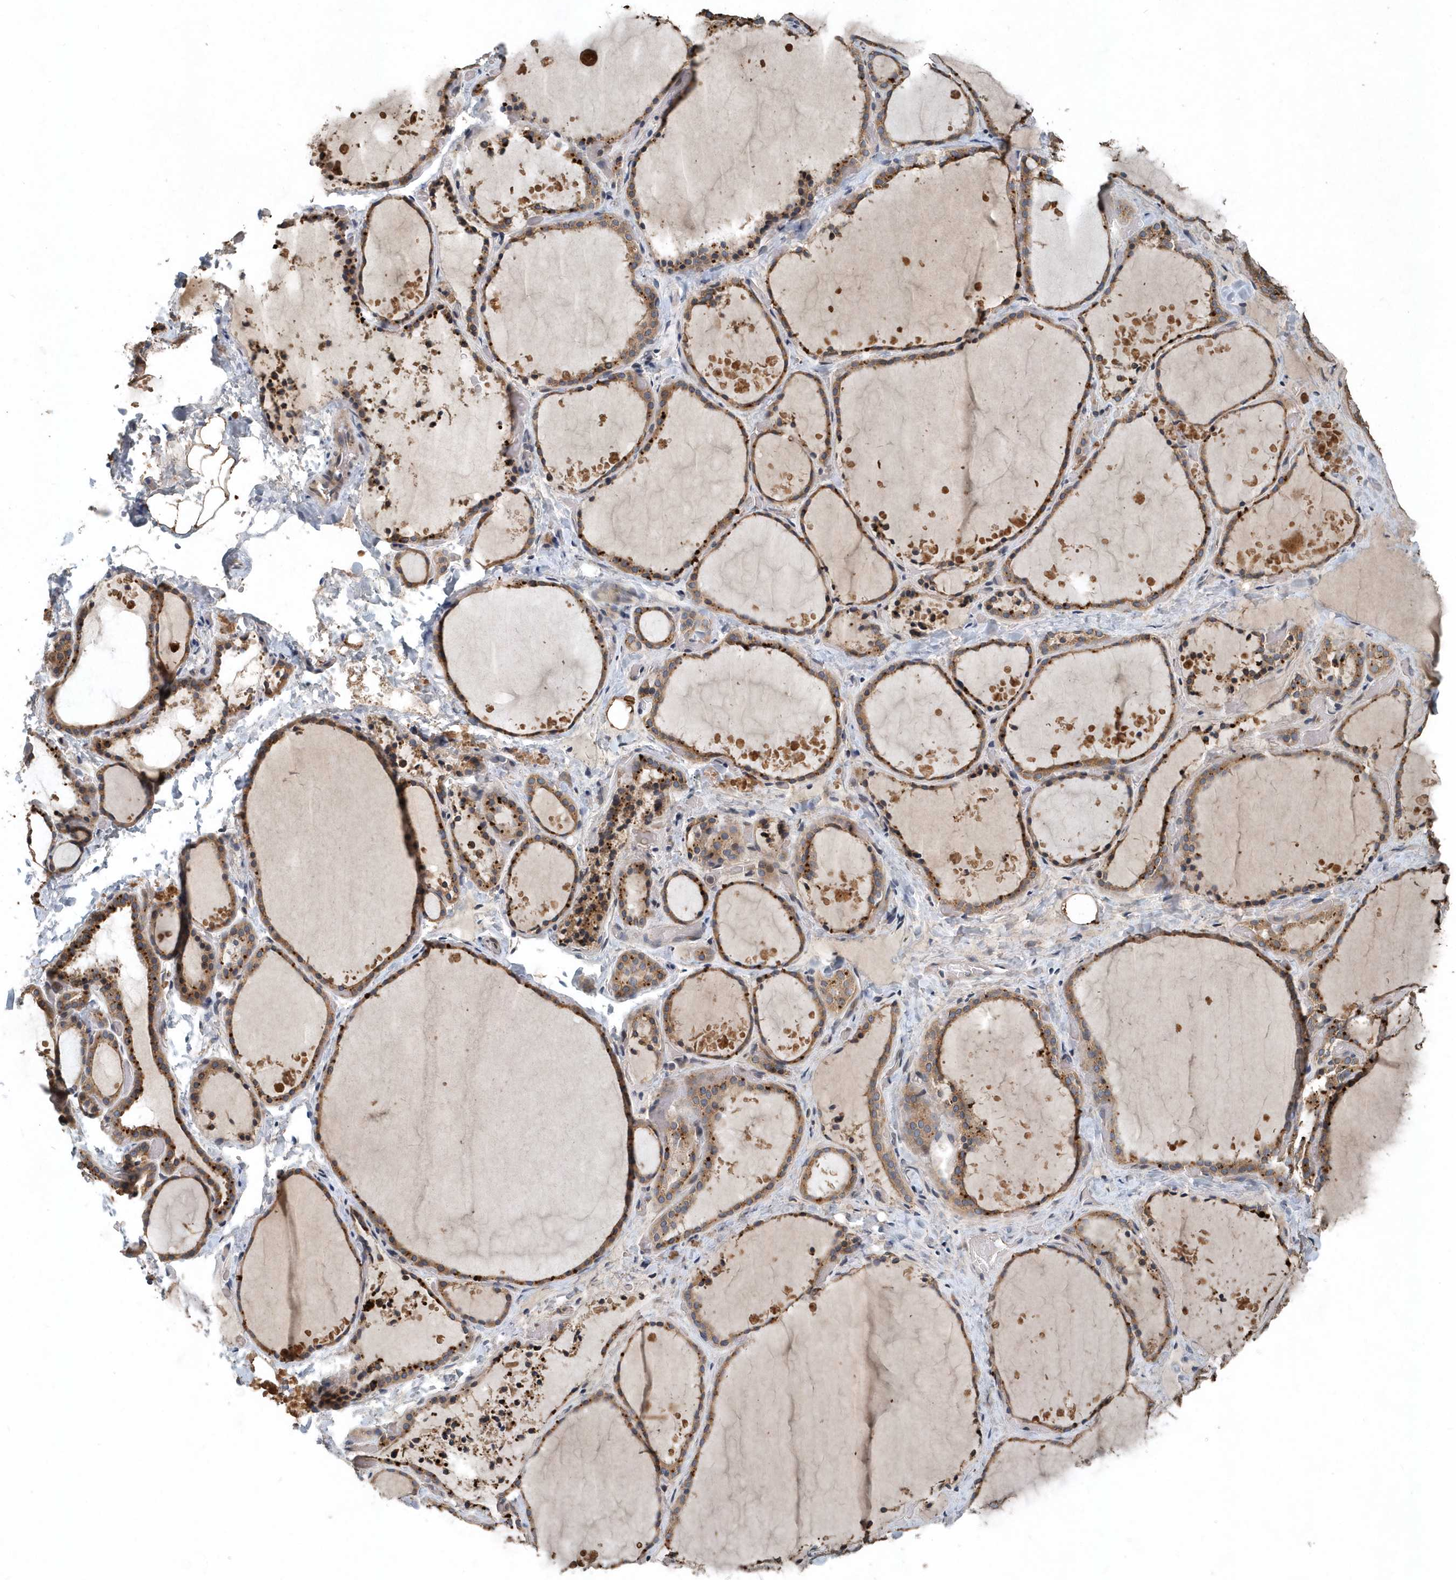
{"staining": {"intensity": "moderate", "quantity": ">75%", "location": "cytoplasmic/membranous"}, "tissue": "thyroid gland", "cell_type": "Glandular cells", "image_type": "normal", "snomed": [{"axis": "morphology", "description": "Normal tissue, NOS"}, {"axis": "topography", "description": "Thyroid gland"}], "caption": "This micrograph displays IHC staining of normal human thyroid gland, with medium moderate cytoplasmic/membranous positivity in approximately >75% of glandular cells.", "gene": "SCFD2", "patient": {"sex": "female", "age": 44}}